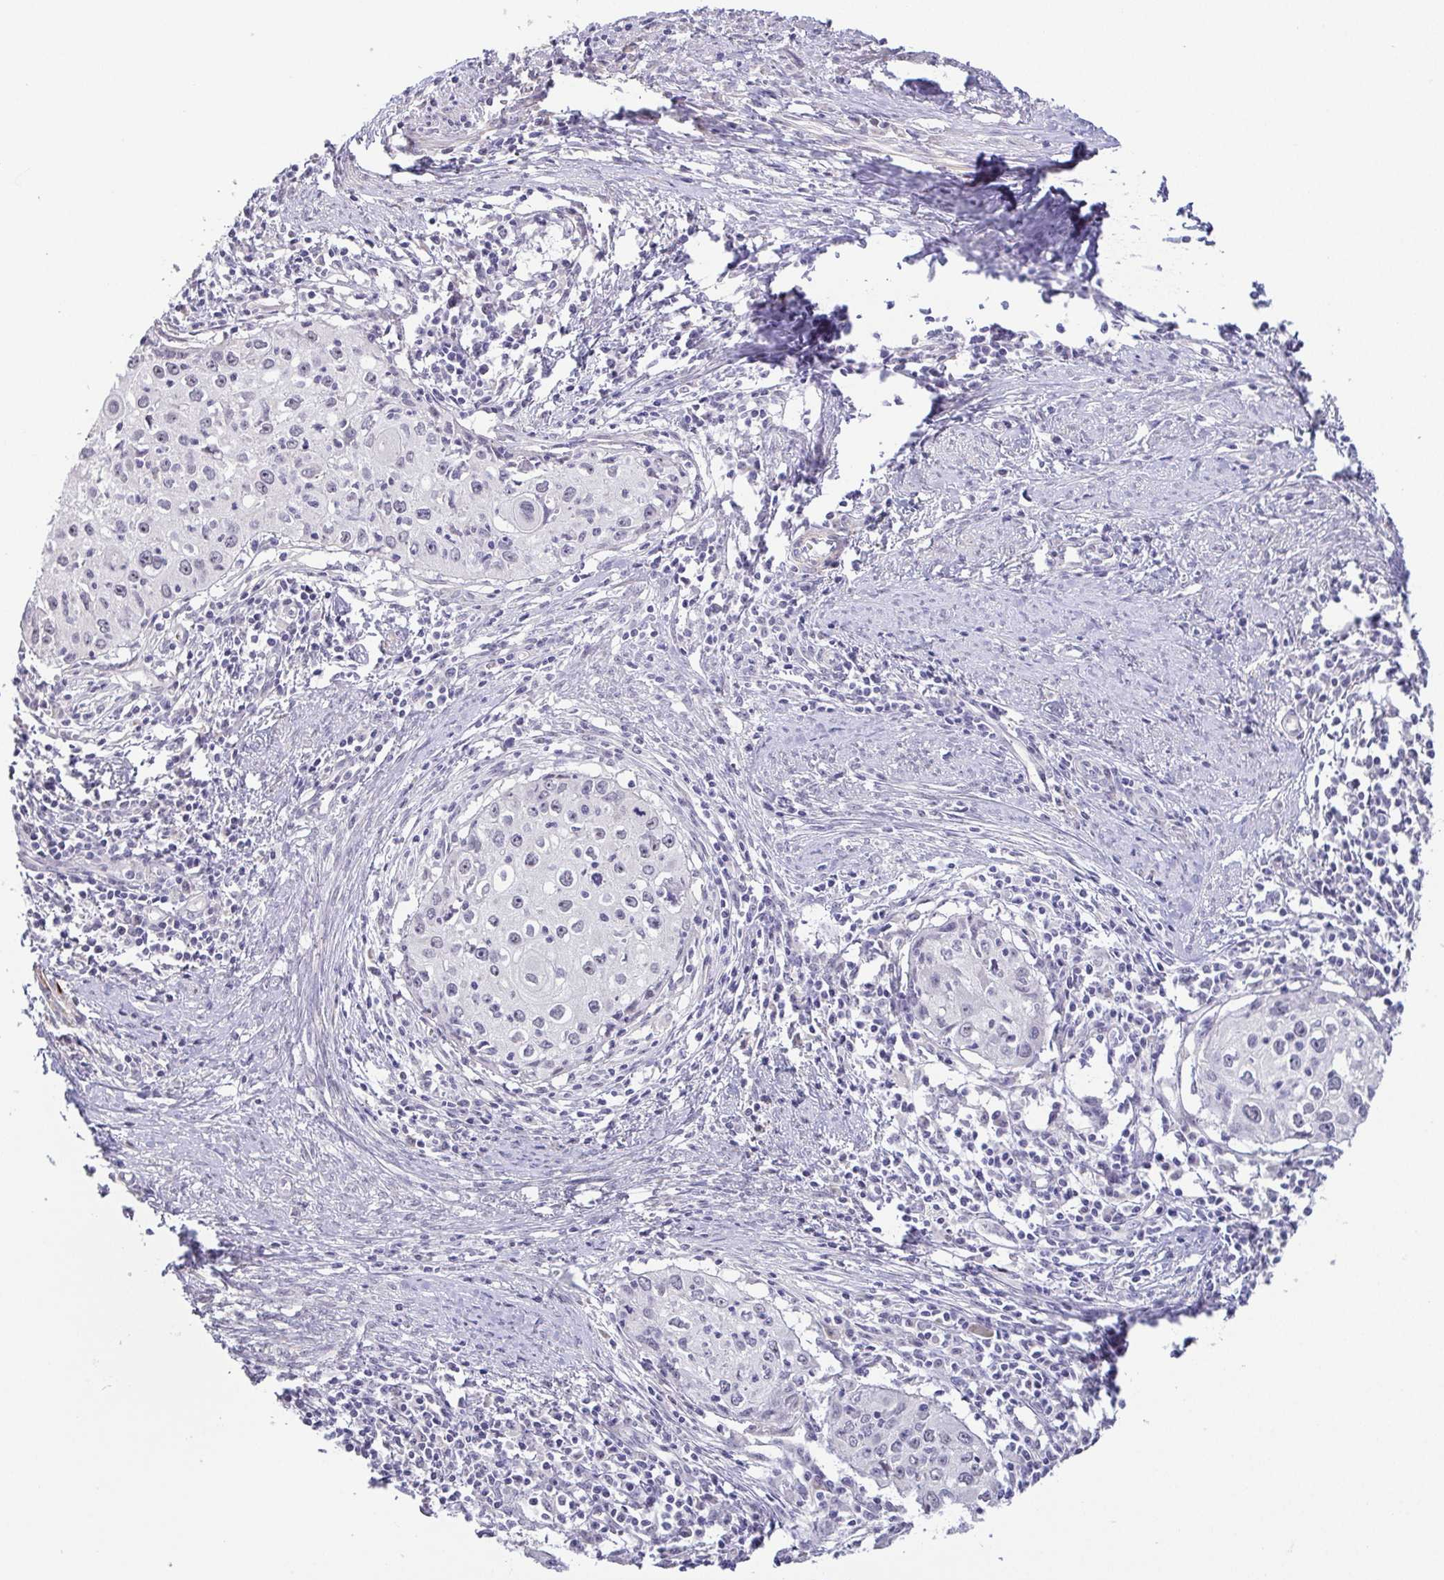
{"staining": {"intensity": "negative", "quantity": "none", "location": "none"}, "tissue": "cervical cancer", "cell_type": "Tumor cells", "image_type": "cancer", "snomed": [{"axis": "morphology", "description": "Squamous cell carcinoma, NOS"}, {"axis": "topography", "description": "Cervix"}], "caption": "The histopathology image demonstrates no significant staining in tumor cells of cervical squamous cell carcinoma.", "gene": "NEFH", "patient": {"sex": "female", "age": 40}}